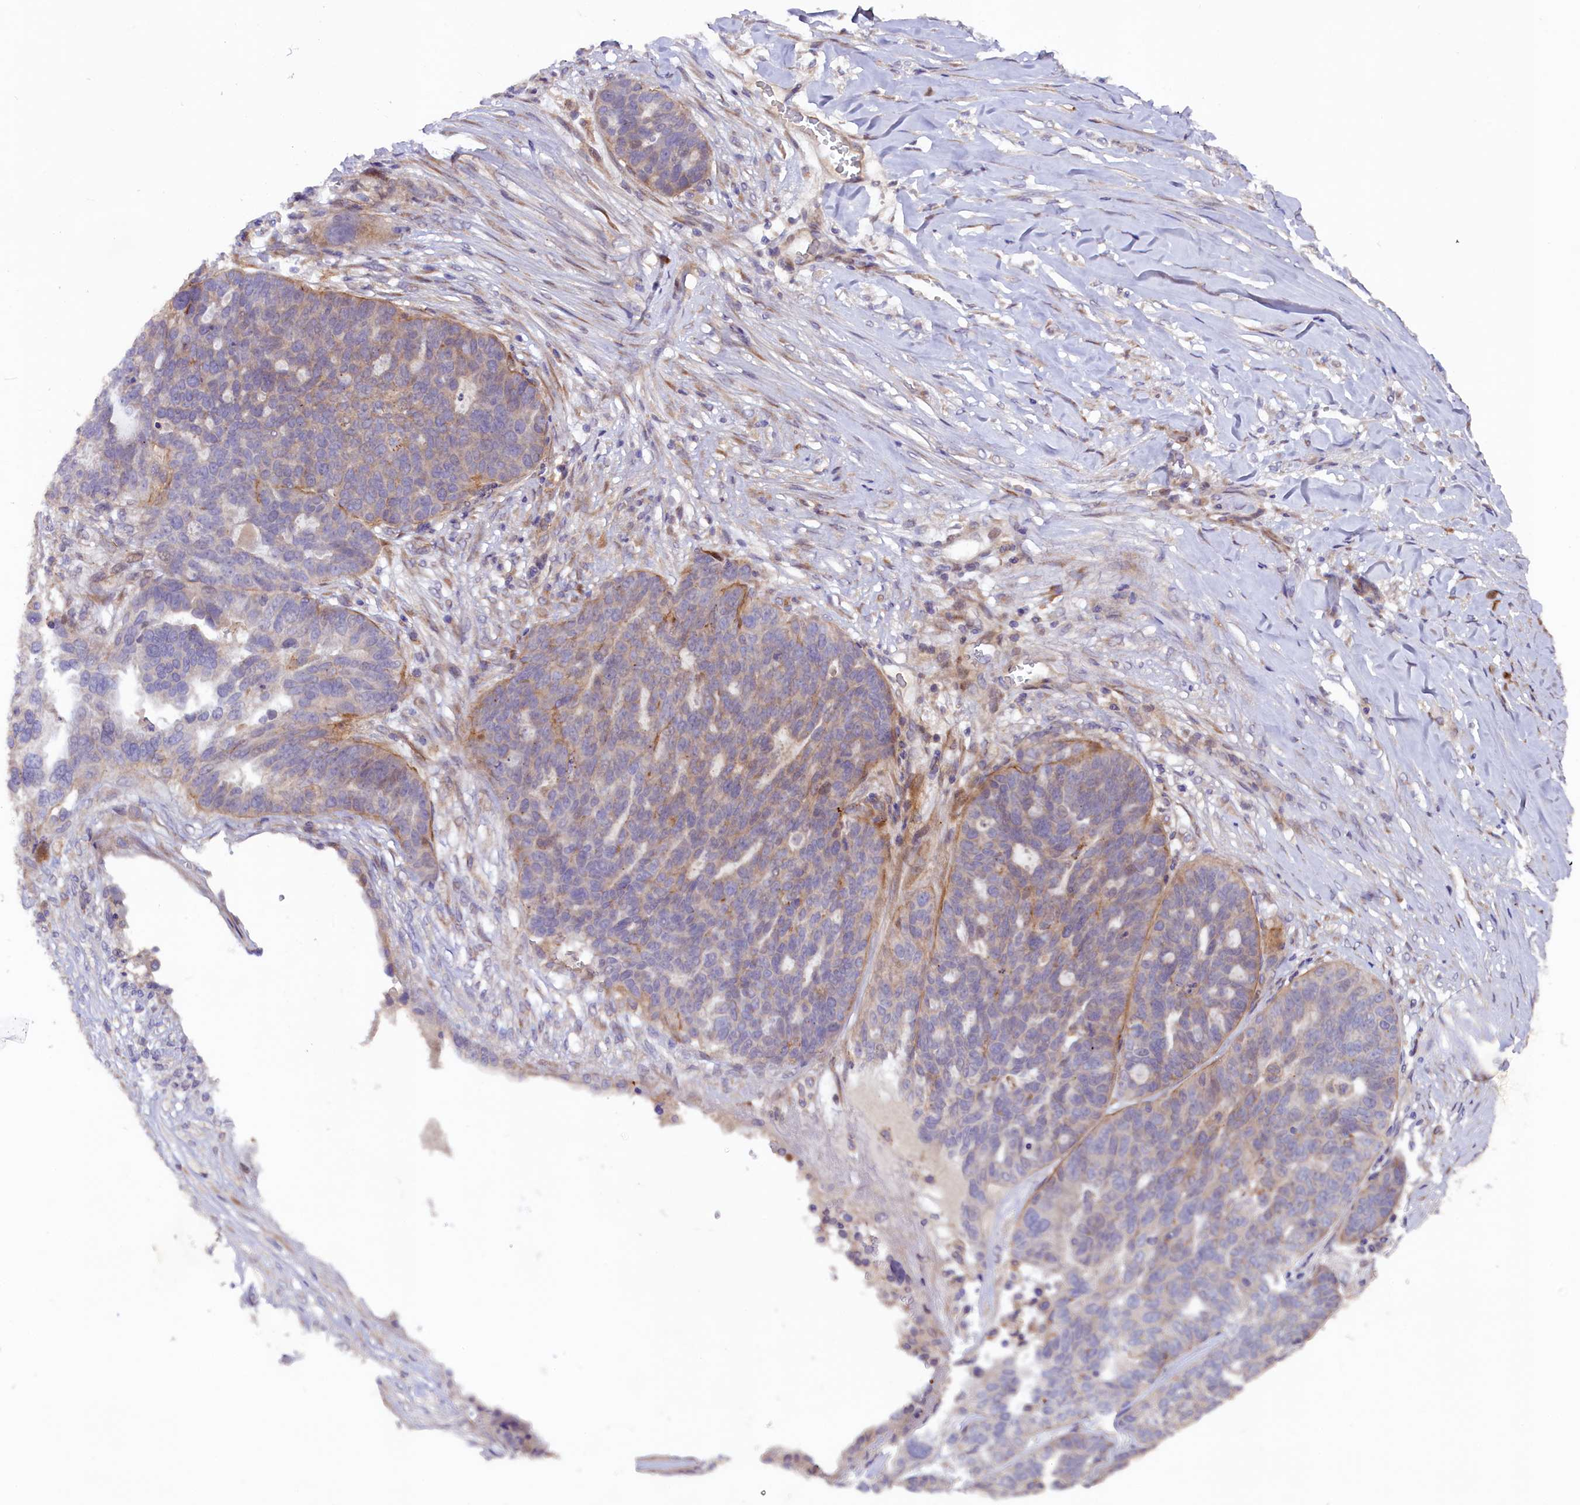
{"staining": {"intensity": "weak", "quantity": "25%-75%", "location": "cytoplasmic/membranous"}, "tissue": "ovarian cancer", "cell_type": "Tumor cells", "image_type": "cancer", "snomed": [{"axis": "morphology", "description": "Cystadenocarcinoma, serous, NOS"}, {"axis": "topography", "description": "Ovary"}], "caption": "About 25%-75% of tumor cells in serous cystadenocarcinoma (ovarian) display weak cytoplasmic/membranous protein staining as visualized by brown immunohistochemical staining.", "gene": "SSC5D", "patient": {"sex": "female", "age": 59}}